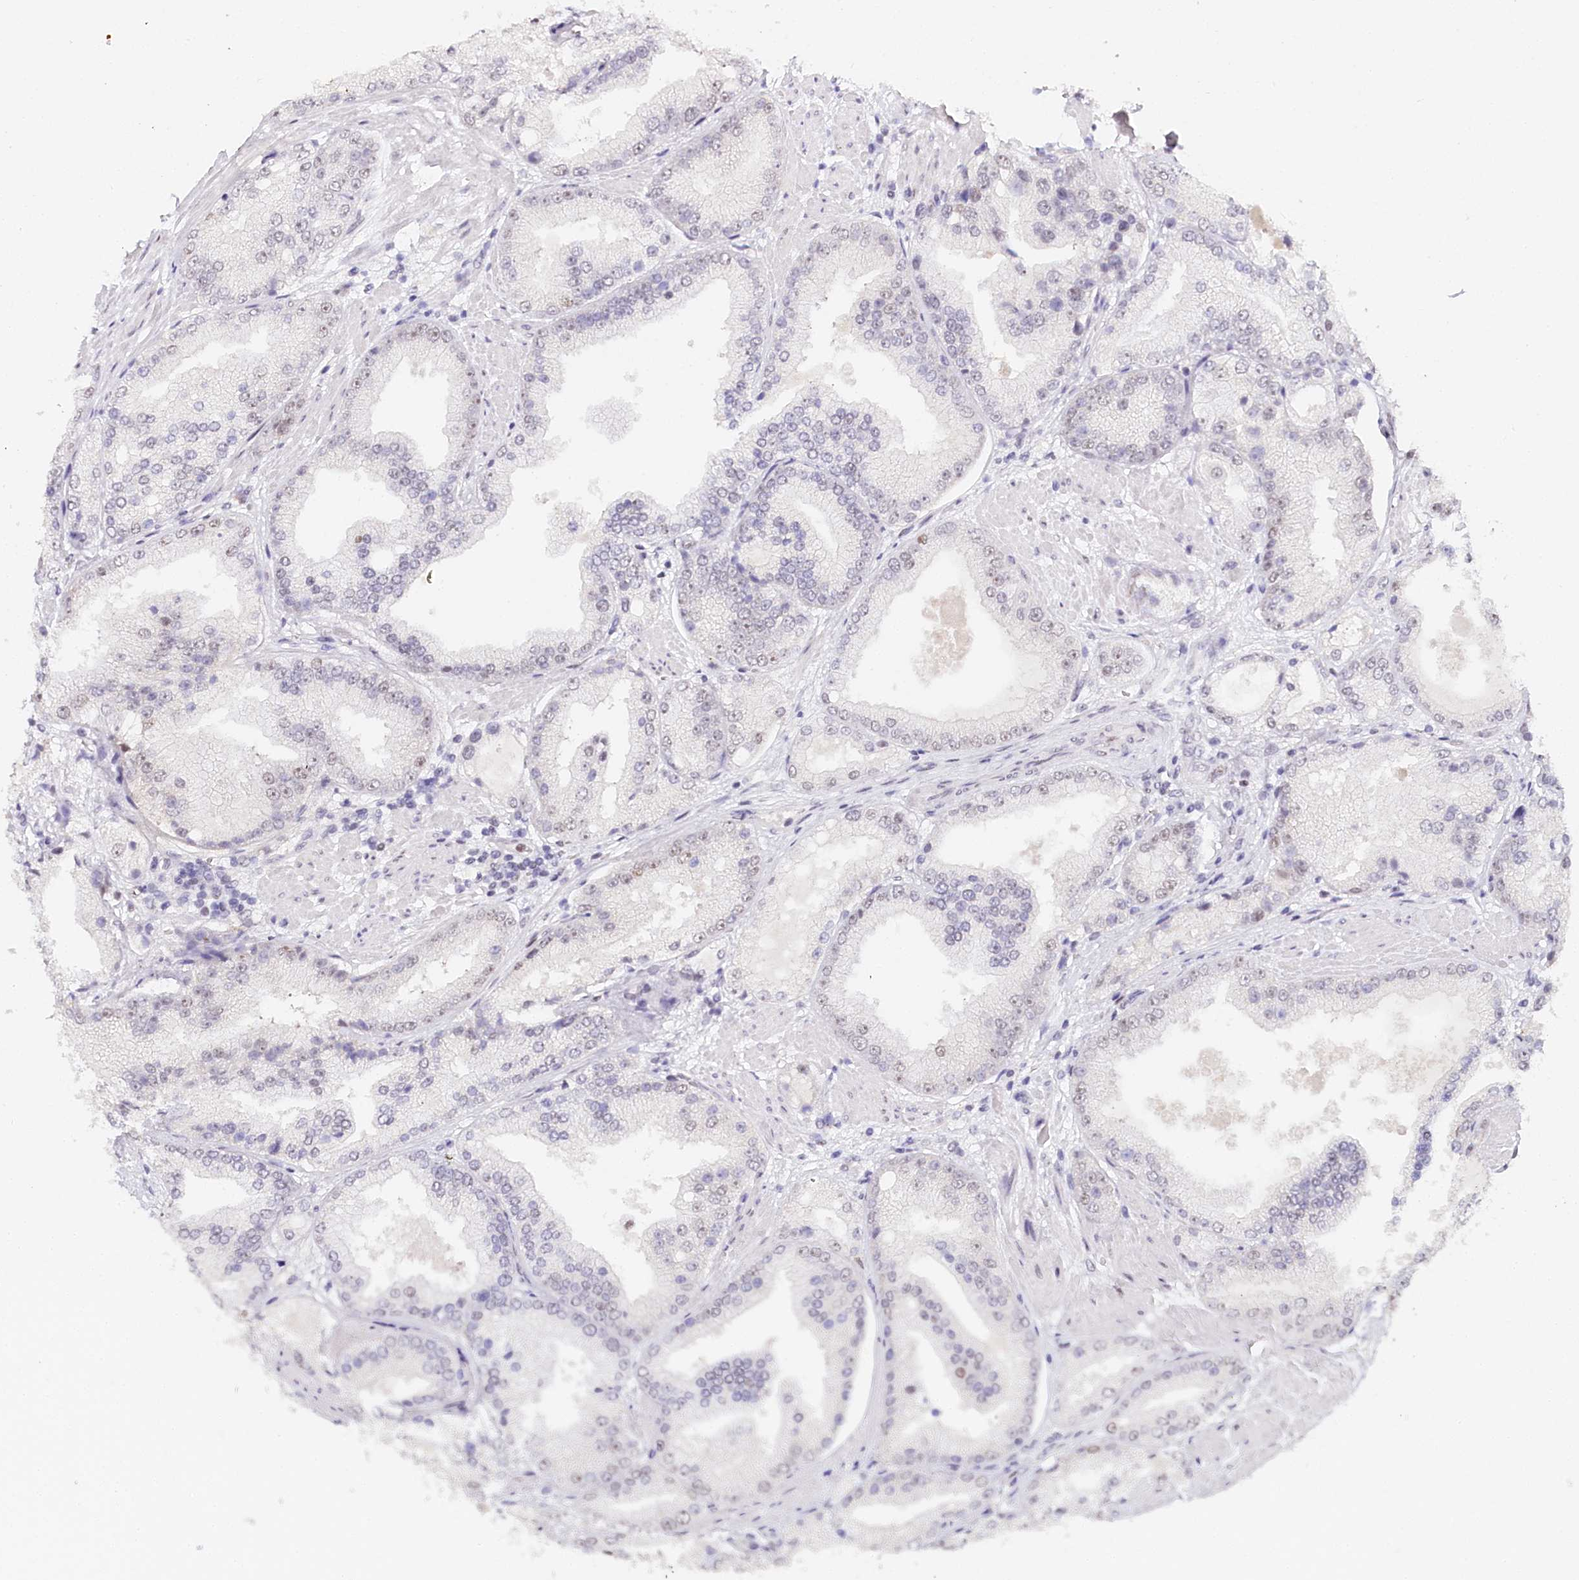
{"staining": {"intensity": "weak", "quantity": "<25%", "location": "nuclear"}, "tissue": "prostate cancer", "cell_type": "Tumor cells", "image_type": "cancer", "snomed": [{"axis": "morphology", "description": "Adenocarcinoma, Low grade"}, {"axis": "topography", "description": "Prostate"}], "caption": "A high-resolution micrograph shows immunohistochemistry (IHC) staining of low-grade adenocarcinoma (prostate), which displays no significant staining in tumor cells.", "gene": "TP53", "patient": {"sex": "male", "age": 67}}